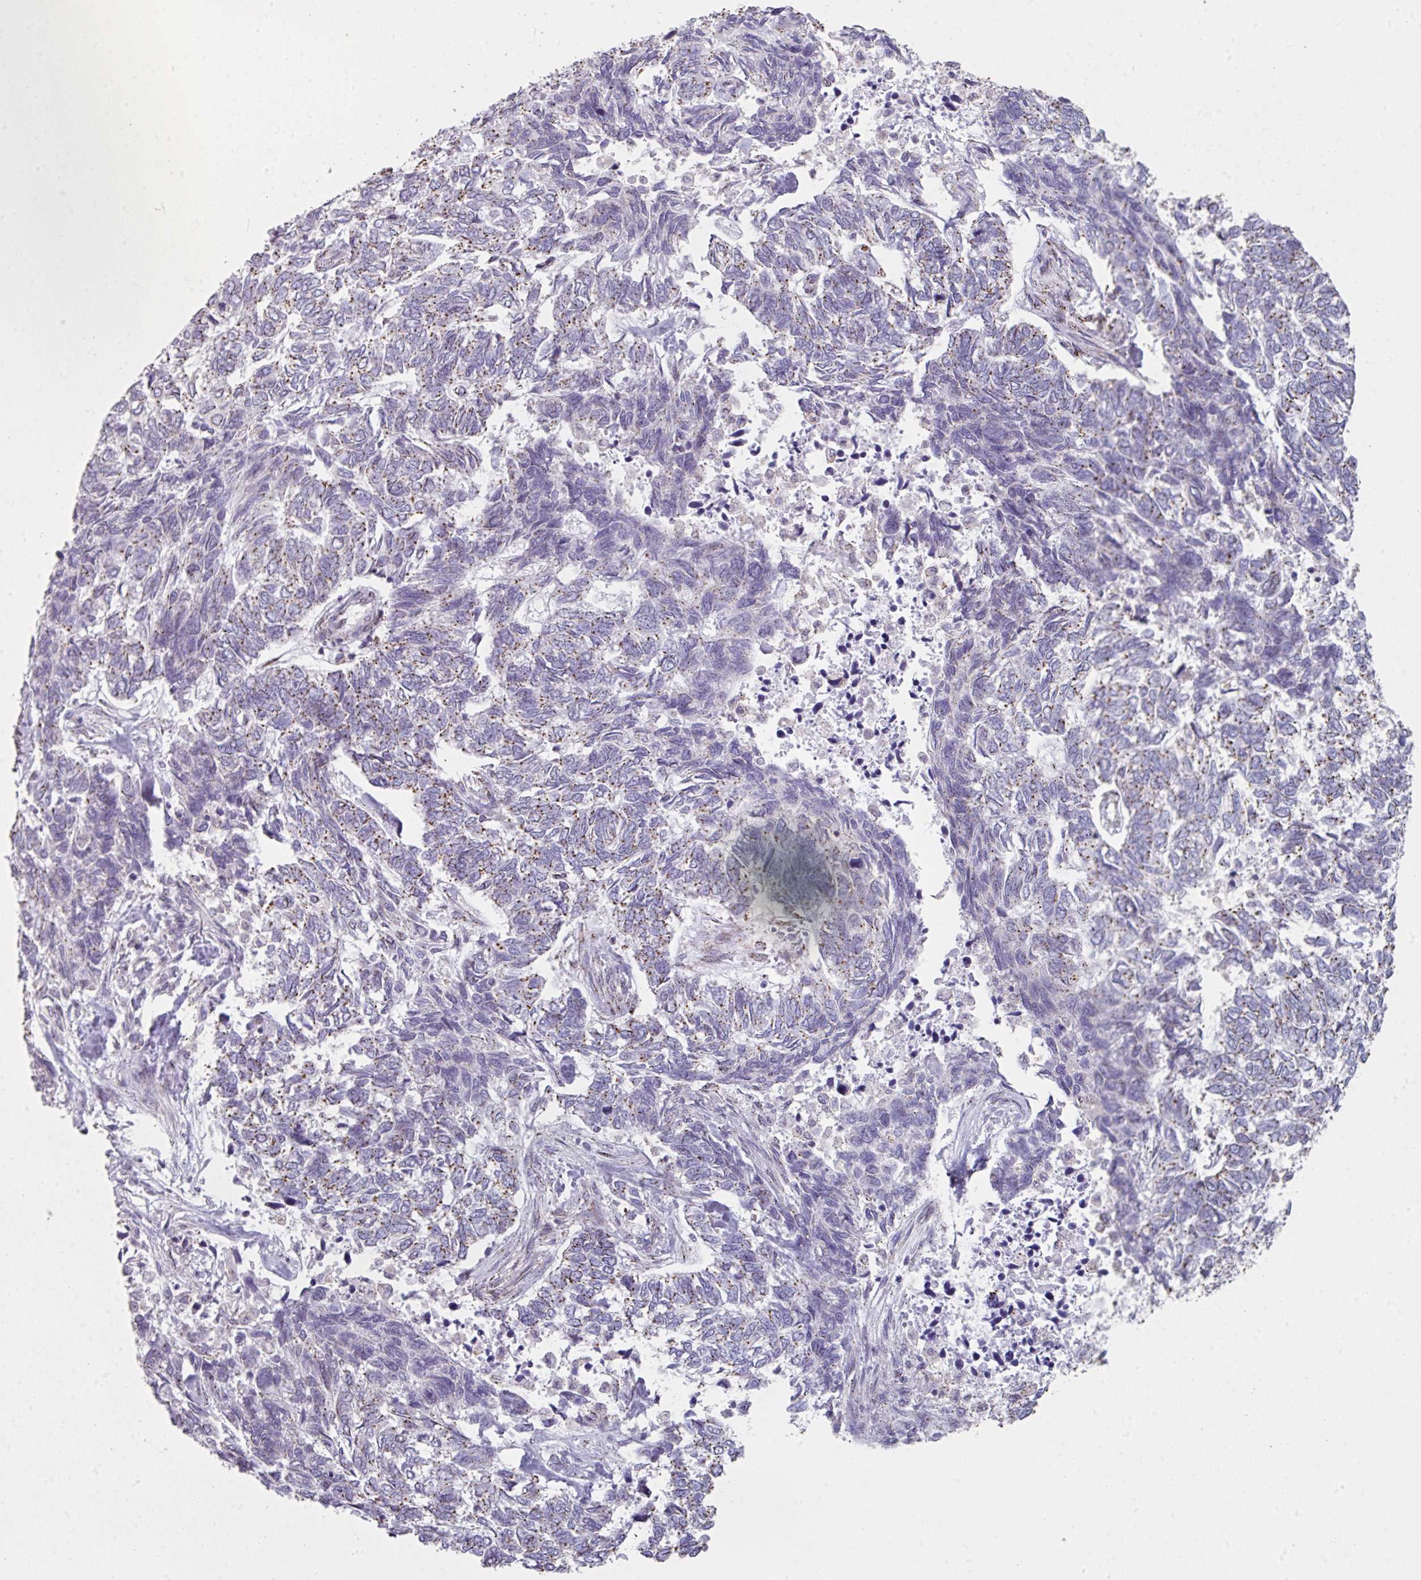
{"staining": {"intensity": "strong", "quantity": "25%-75%", "location": "cytoplasmic/membranous"}, "tissue": "skin cancer", "cell_type": "Tumor cells", "image_type": "cancer", "snomed": [{"axis": "morphology", "description": "Basal cell carcinoma"}, {"axis": "topography", "description": "Skin"}], "caption": "IHC histopathology image of neoplastic tissue: human basal cell carcinoma (skin) stained using immunohistochemistry (IHC) reveals high levels of strong protein expression localized specifically in the cytoplasmic/membranous of tumor cells, appearing as a cytoplasmic/membranous brown color.", "gene": "CCDC85B", "patient": {"sex": "female", "age": 65}}